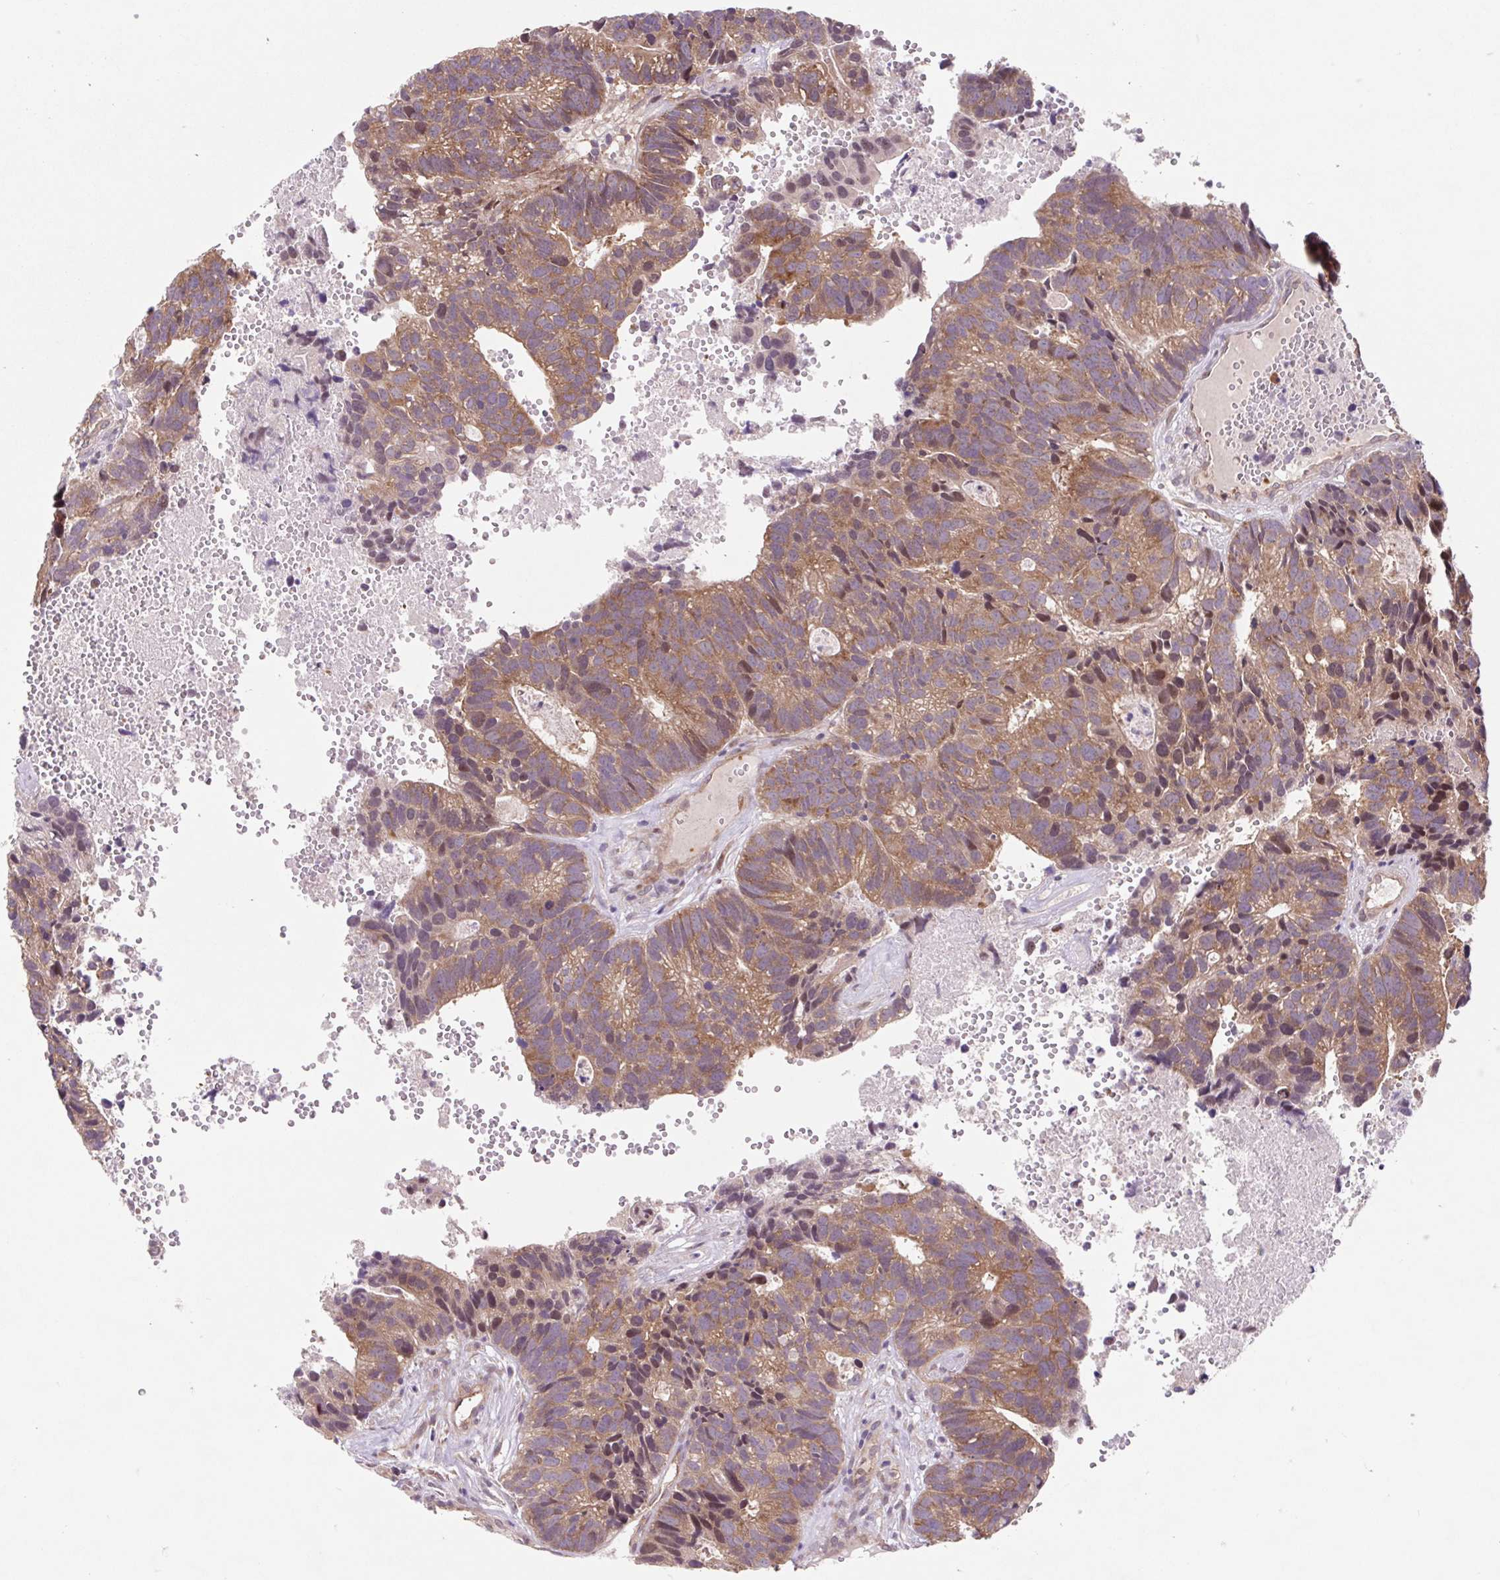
{"staining": {"intensity": "moderate", "quantity": ">75%", "location": "cytoplasmic/membranous"}, "tissue": "head and neck cancer", "cell_type": "Tumor cells", "image_type": "cancer", "snomed": [{"axis": "morphology", "description": "Adenocarcinoma, NOS"}, {"axis": "topography", "description": "Head-Neck"}], "caption": "Head and neck adenocarcinoma stained for a protein exhibits moderate cytoplasmic/membranous positivity in tumor cells.", "gene": "HFE", "patient": {"sex": "male", "age": 62}}